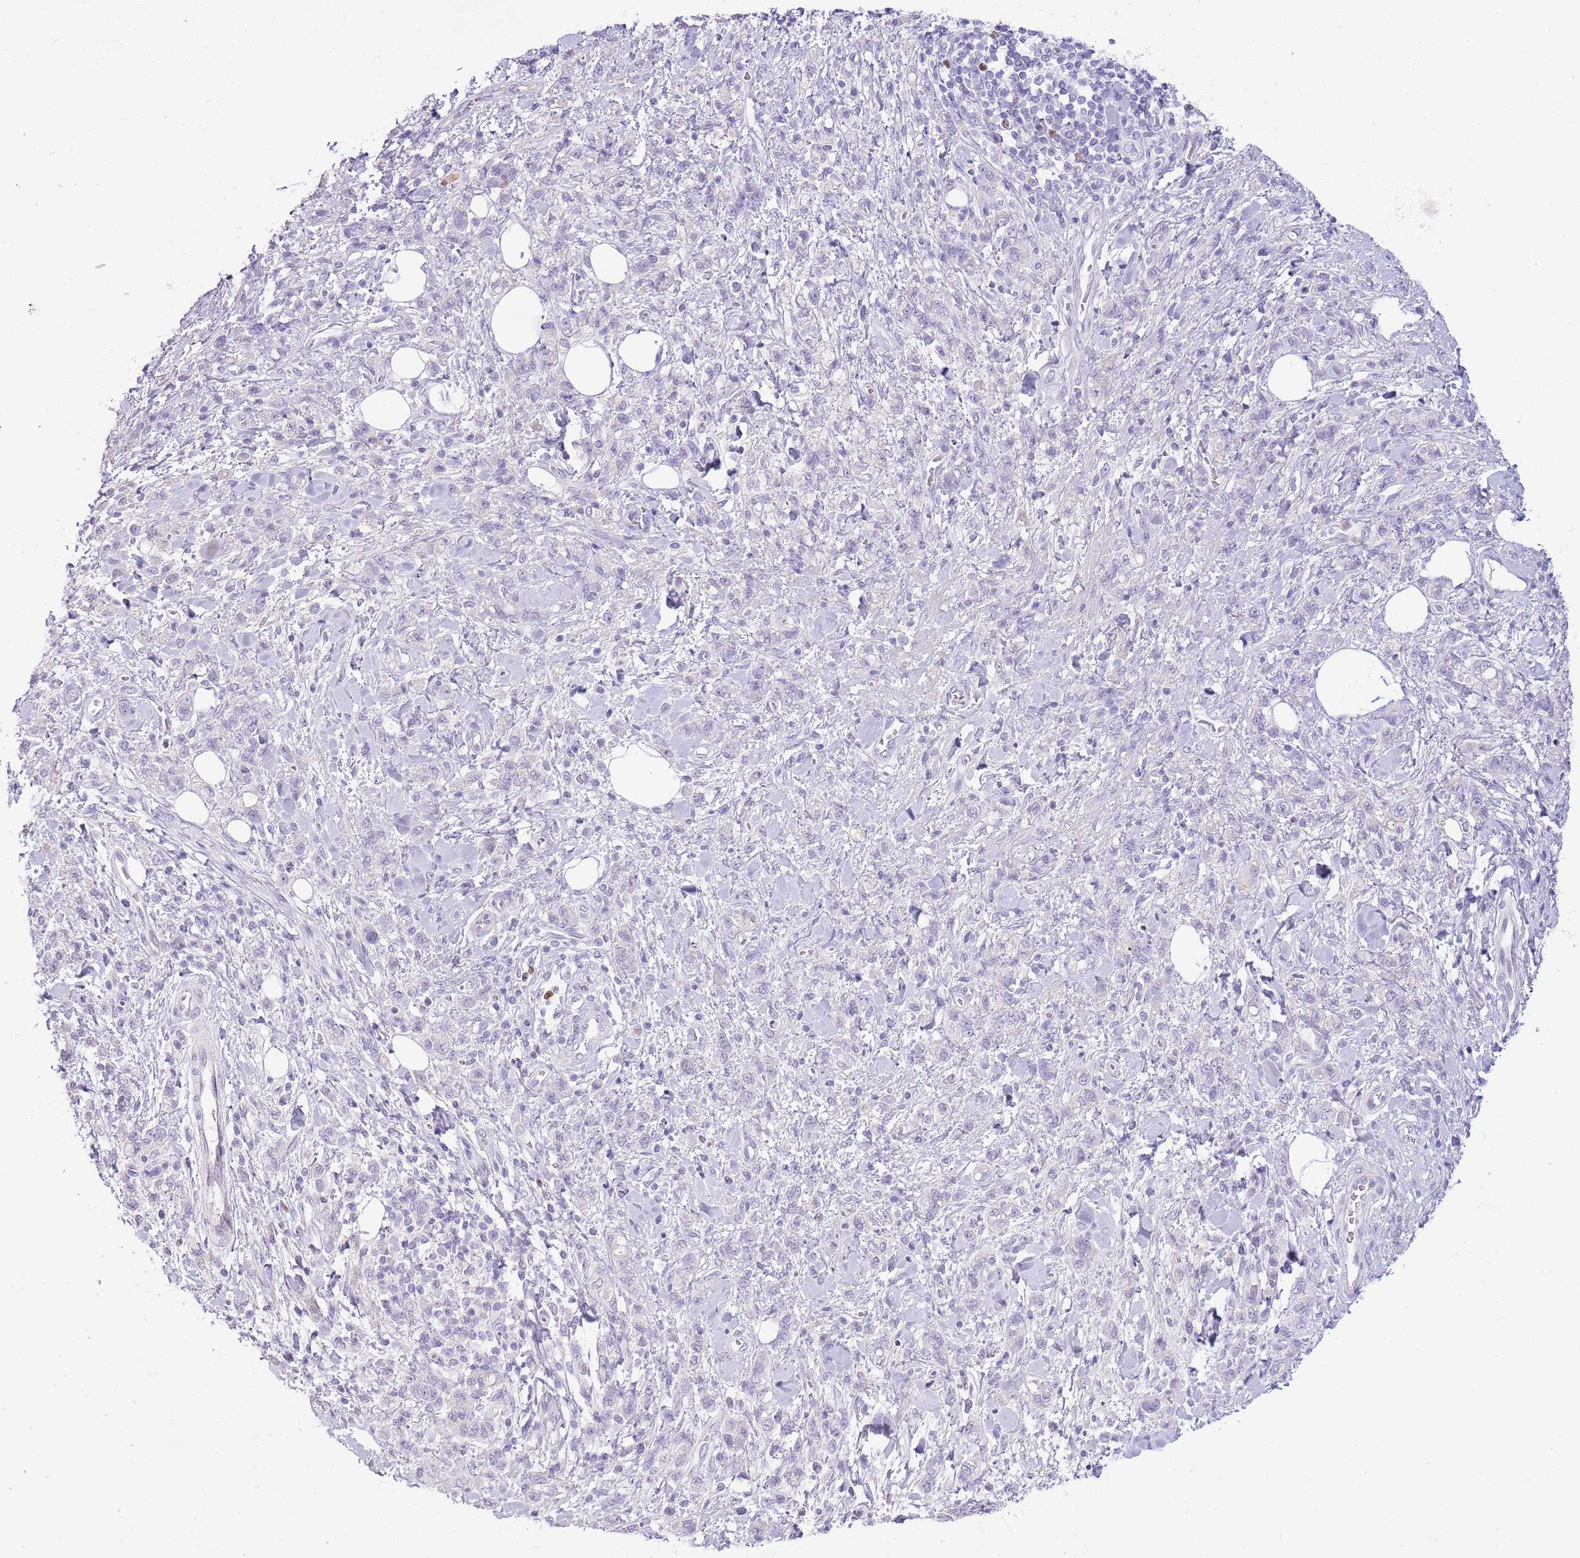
{"staining": {"intensity": "negative", "quantity": "none", "location": "none"}, "tissue": "stomach cancer", "cell_type": "Tumor cells", "image_type": "cancer", "snomed": [{"axis": "morphology", "description": "Adenocarcinoma, NOS"}, {"axis": "topography", "description": "Stomach"}], "caption": "IHC micrograph of neoplastic tissue: human stomach adenocarcinoma stained with DAB demonstrates no significant protein positivity in tumor cells. (Brightfield microscopy of DAB (3,3'-diaminobenzidine) IHC at high magnification).", "gene": "TOX2", "patient": {"sex": "male", "age": 77}}